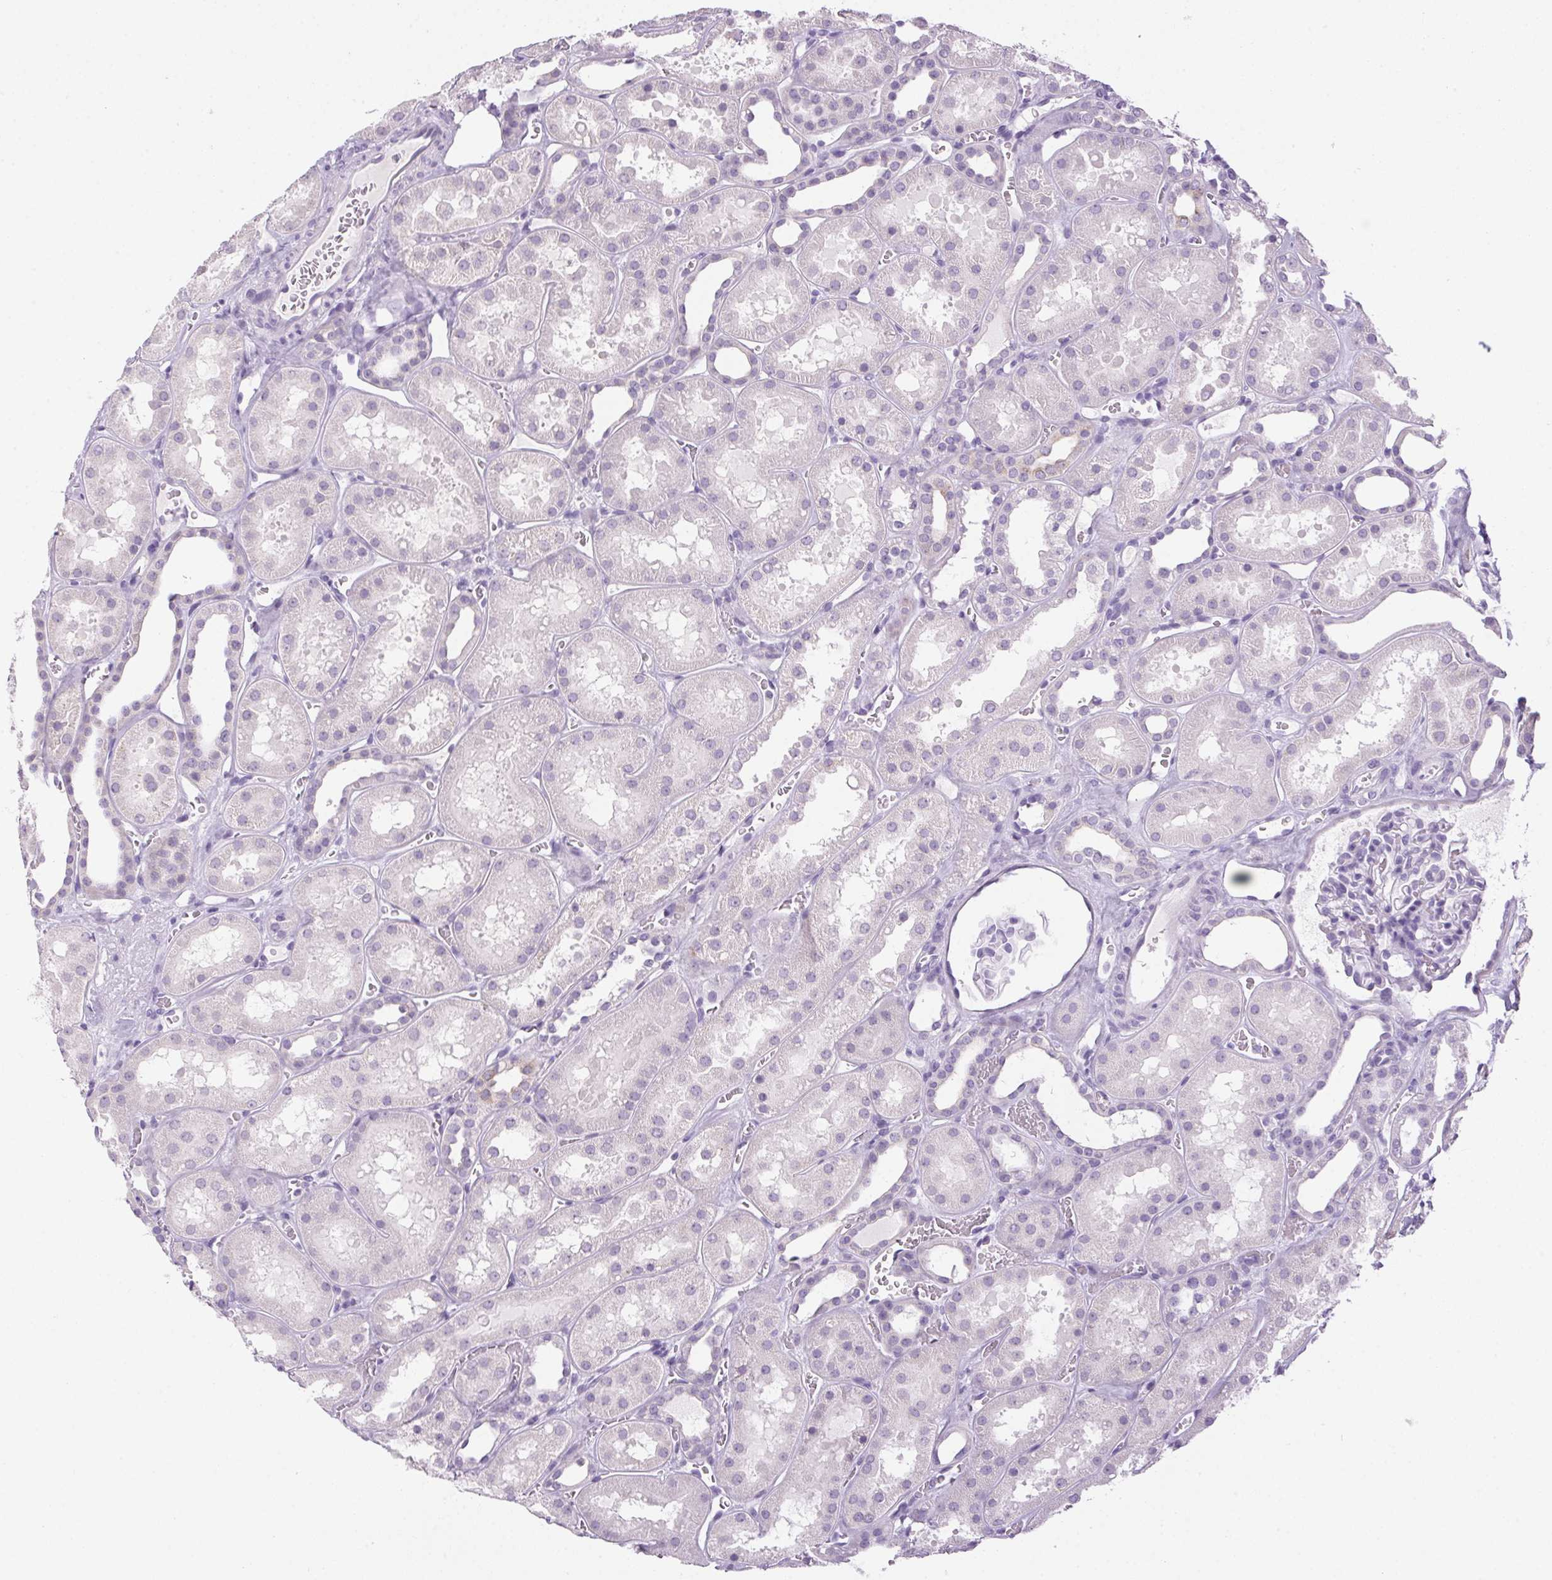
{"staining": {"intensity": "negative", "quantity": "none", "location": "none"}, "tissue": "kidney", "cell_type": "Cells in glomeruli", "image_type": "normal", "snomed": [{"axis": "morphology", "description": "Normal tissue, NOS"}, {"axis": "topography", "description": "Kidney"}], "caption": "Immunohistochemistry histopathology image of normal kidney stained for a protein (brown), which exhibits no positivity in cells in glomeruli. (Brightfield microscopy of DAB (3,3'-diaminobenzidine) IHC at high magnification).", "gene": "POPDC2", "patient": {"sex": "female", "age": 41}}